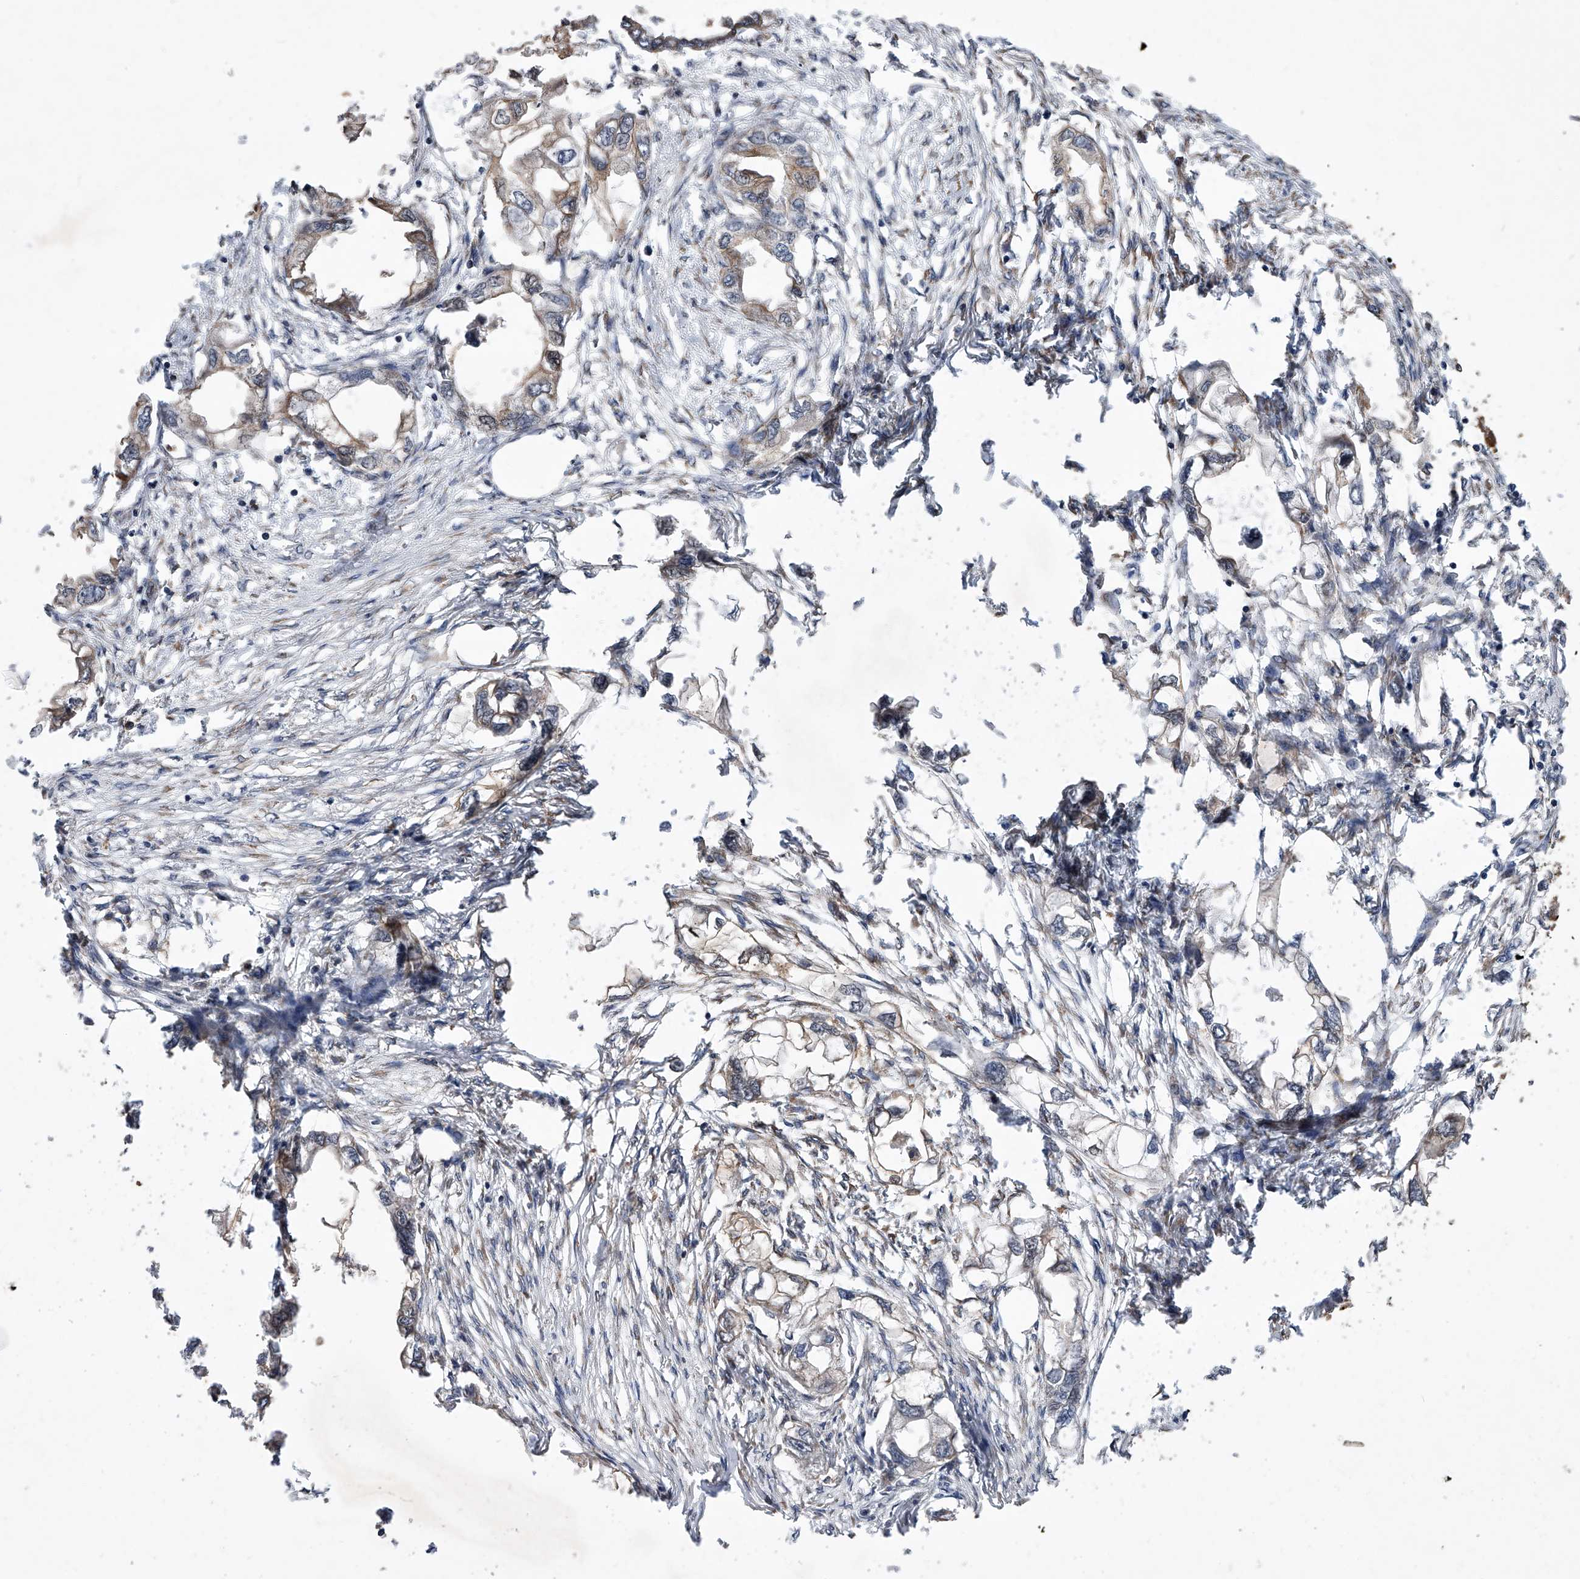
{"staining": {"intensity": "weak", "quantity": "<25%", "location": "cytoplasmic/membranous"}, "tissue": "endometrial cancer", "cell_type": "Tumor cells", "image_type": "cancer", "snomed": [{"axis": "morphology", "description": "Adenocarcinoma, NOS"}, {"axis": "morphology", "description": "Adenocarcinoma, metastatic, NOS"}, {"axis": "topography", "description": "Adipose tissue"}, {"axis": "topography", "description": "Endometrium"}], "caption": "A micrograph of human adenocarcinoma (endometrial) is negative for staining in tumor cells.", "gene": "BHLHE23", "patient": {"sex": "female", "age": 67}}